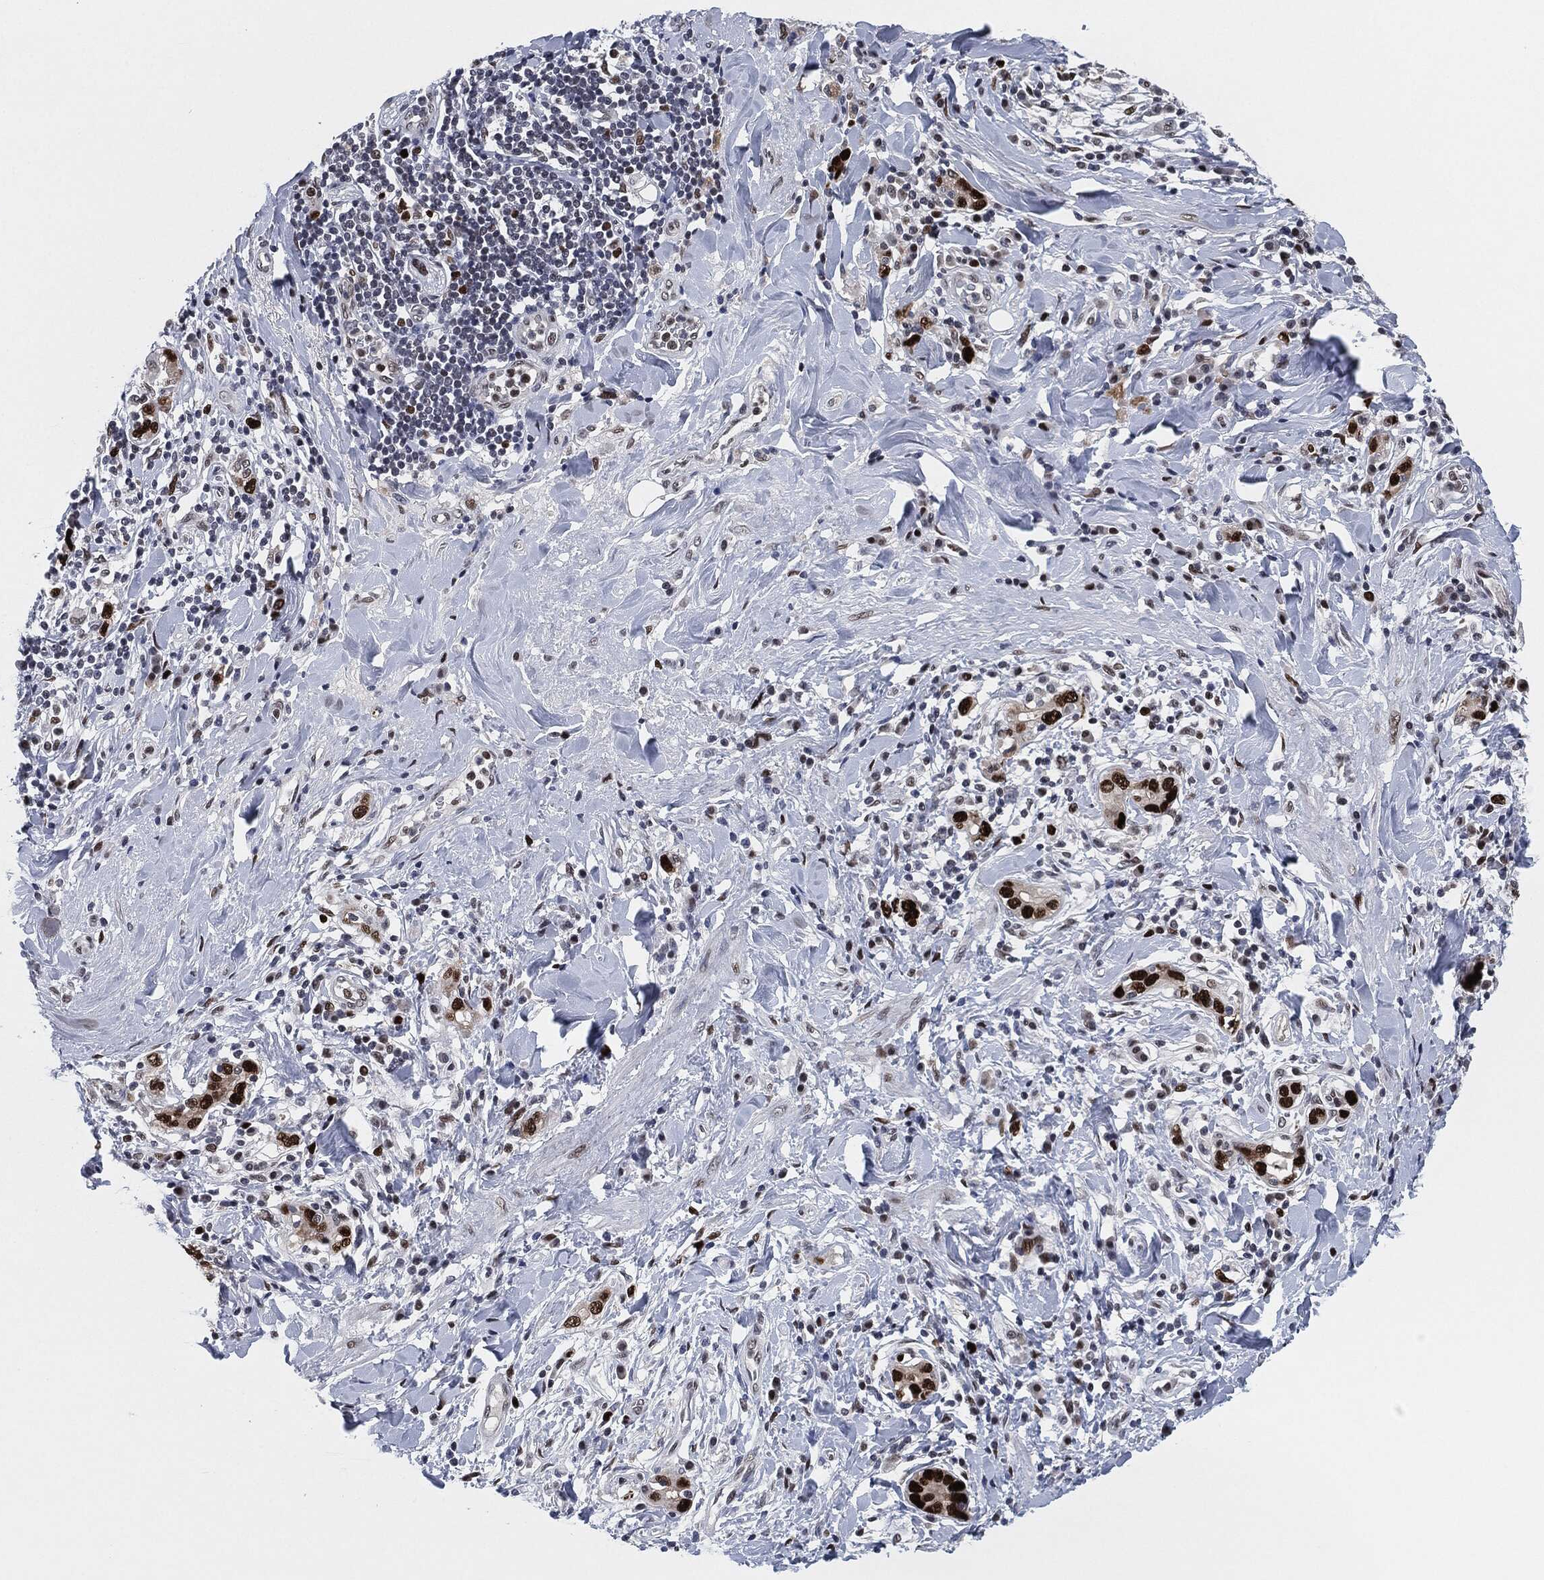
{"staining": {"intensity": "strong", "quantity": ">75%", "location": "nuclear"}, "tissue": "stomach cancer", "cell_type": "Tumor cells", "image_type": "cancer", "snomed": [{"axis": "morphology", "description": "Adenocarcinoma, NOS"}, {"axis": "topography", "description": "Stomach"}], "caption": "Immunohistochemistry staining of stomach cancer, which reveals high levels of strong nuclear staining in about >75% of tumor cells indicating strong nuclear protein expression. The staining was performed using DAB (3,3'-diaminobenzidine) (brown) for protein detection and nuclei were counterstained in hematoxylin (blue).", "gene": "PCNA", "patient": {"sex": "male", "age": 79}}